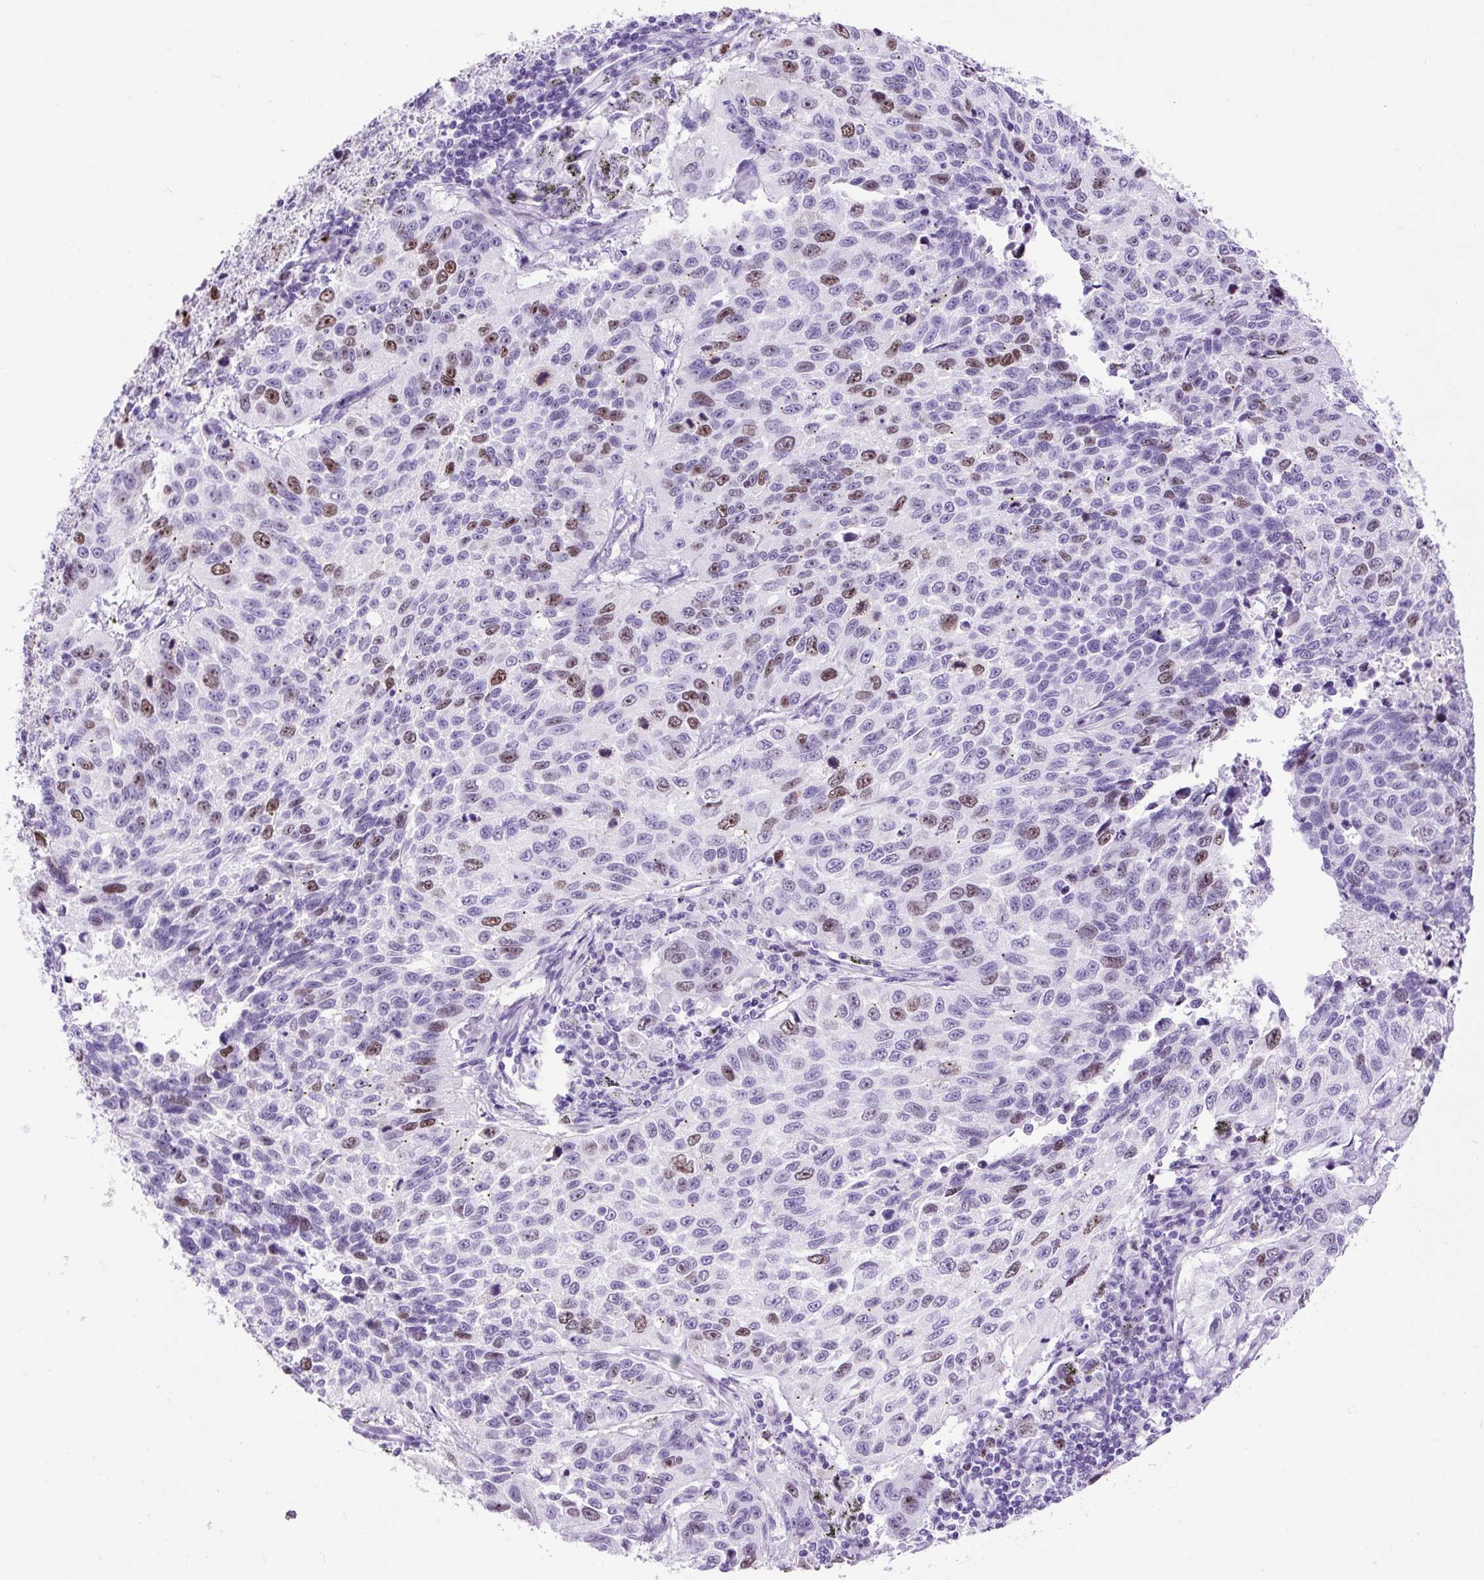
{"staining": {"intensity": "moderate", "quantity": "<25%", "location": "nuclear"}, "tissue": "lung cancer", "cell_type": "Tumor cells", "image_type": "cancer", "snomed": [{"axis": "morphology", "description": "Squamous cell carcinoma, NOS"}, {"axis": "topography", "description": "Lung"}], "caption": "A low amount of moderate nuclear expression is identified in approximately <25% of tumor cells in squamous cell carcinoma (lung) tissue. (DAB (3,3'-diaminobenzidine) = brown stain, brightfield microscopy at high magnification).", "gene": "RACGAP1", "patient": {"sex": "male", "age": 62}}